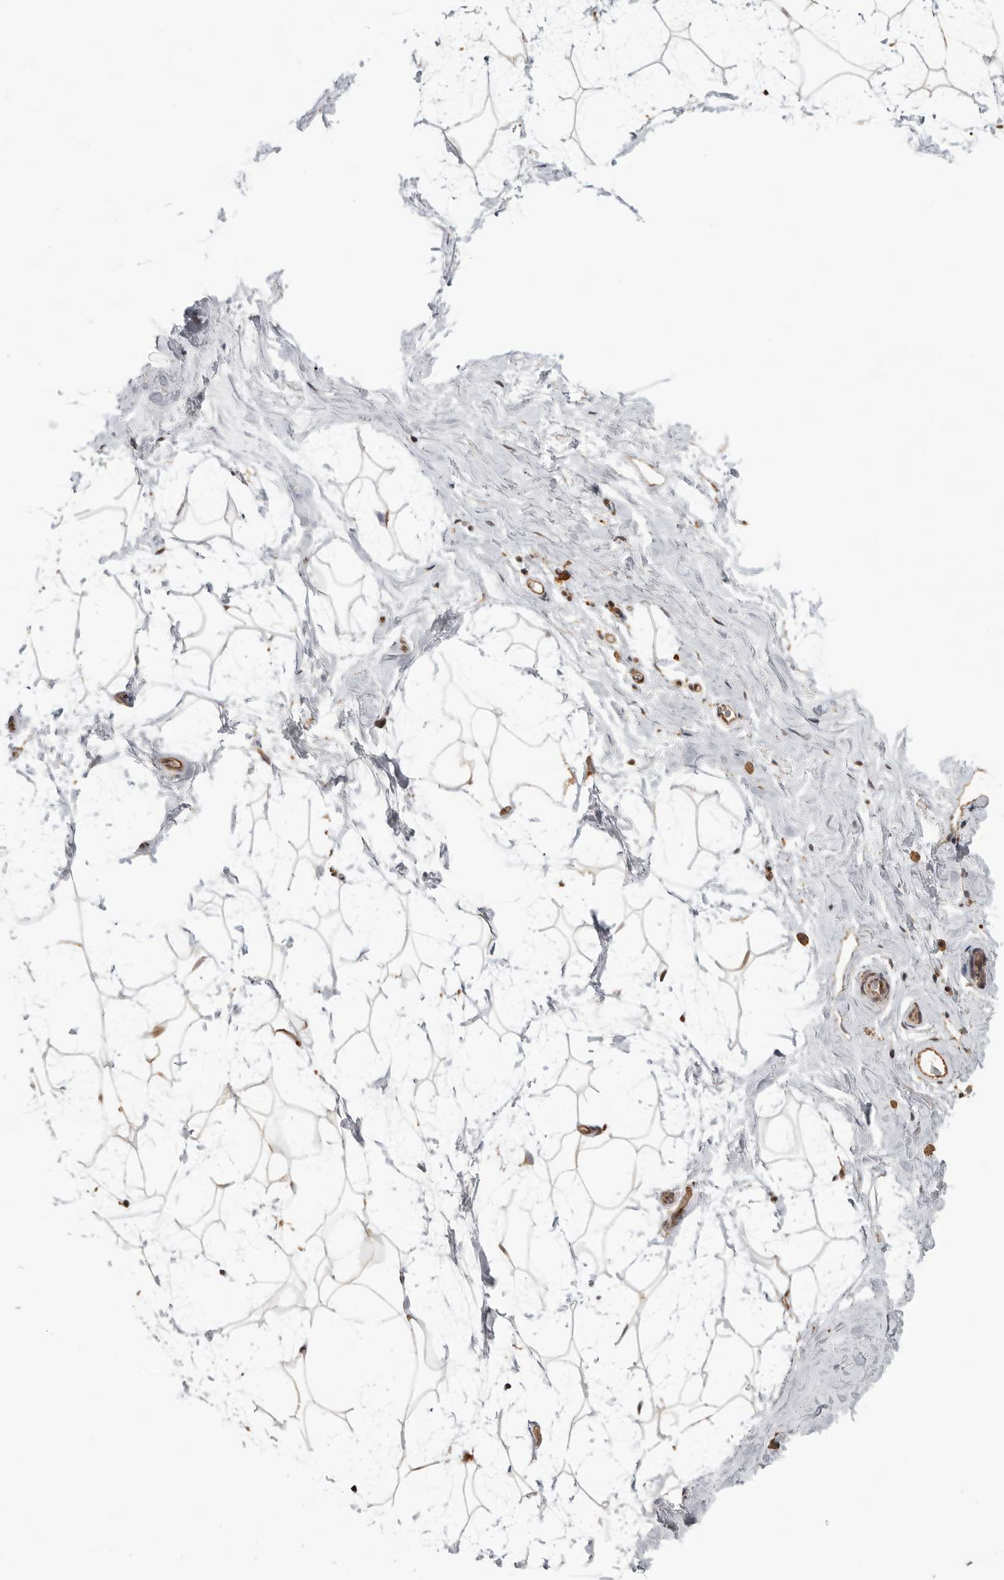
{"staining": {"intensity": "weak", "quantity": "<25%", "location": "cytoplasmic/membranous"}, "tissue": "breast", "cell_type": "Adipocytes", "image_type": "normal", "snomed": [{"axis": "morphology", "description": "Normal tissue, NOS"}, {"axis": "morphology", "description": "Lobular carcinoma"}, {"axis": "topography", "description": "Breast"}], "caption": "There is no significant positivity in adipocytes of breast. The staining is performed using DAB brown chromogen with nuclei counter-stained in using hematoxylin.", "gene": "CCT8", "patient": {"sex": "female", "age": 62}}